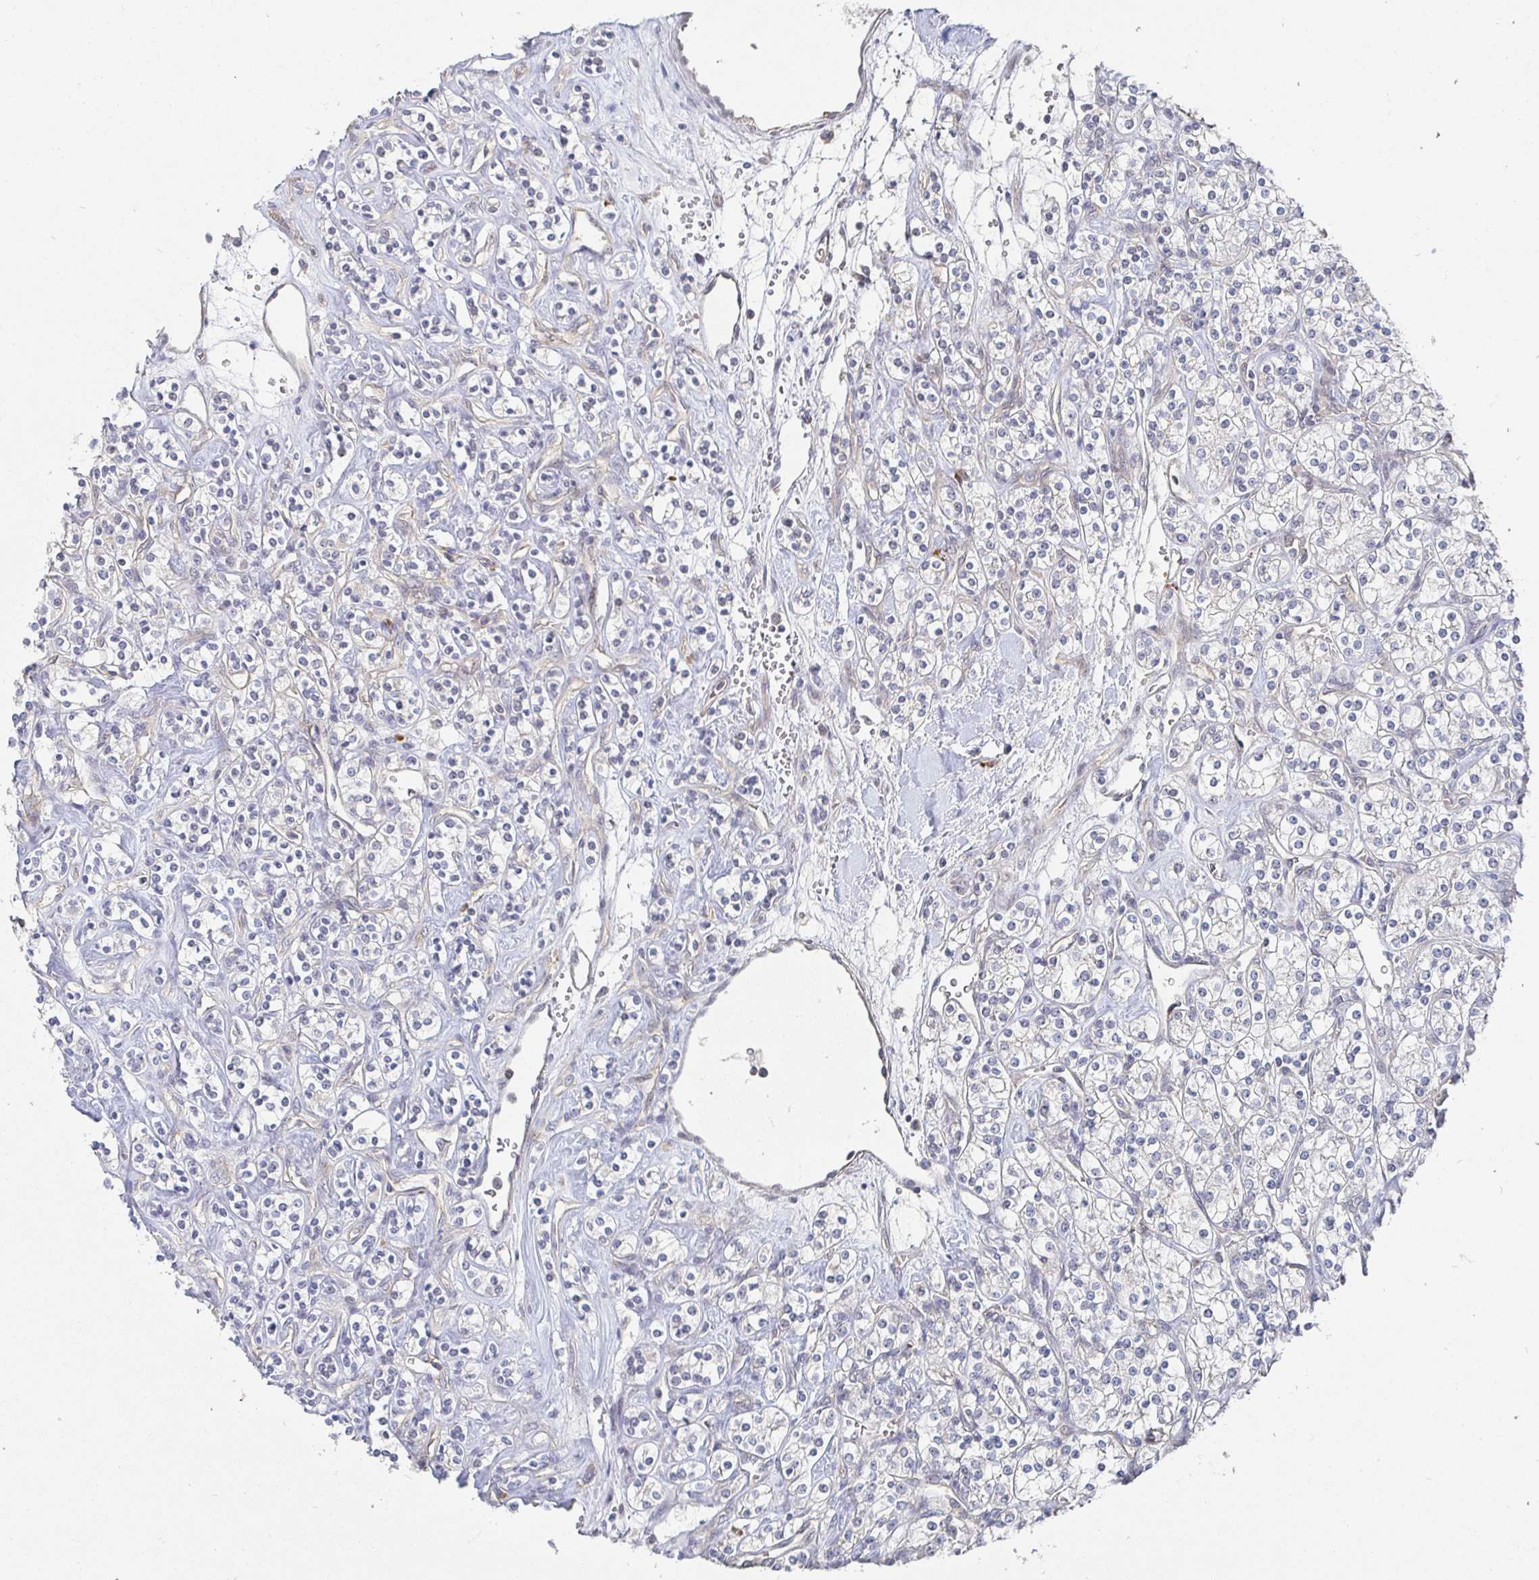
{"staining": {"intensity": "negative", "quantity": "none", "location": "none"}, "tissue": "renal cancer", "cell_type": "Tumor cells", "image_type": "cancer", "snomed": [{"axis": "morphology", "description": "Adenocarcinoma, NOS"}, {"axis": "topography", "description": "Kidney"}], "caption": "Immunohistochemistry of renal adenocarcinoma exhibits no positivity in tumor cells.", "gene": "MEIS1", "patient": {"sex": "male", "age": 77}}